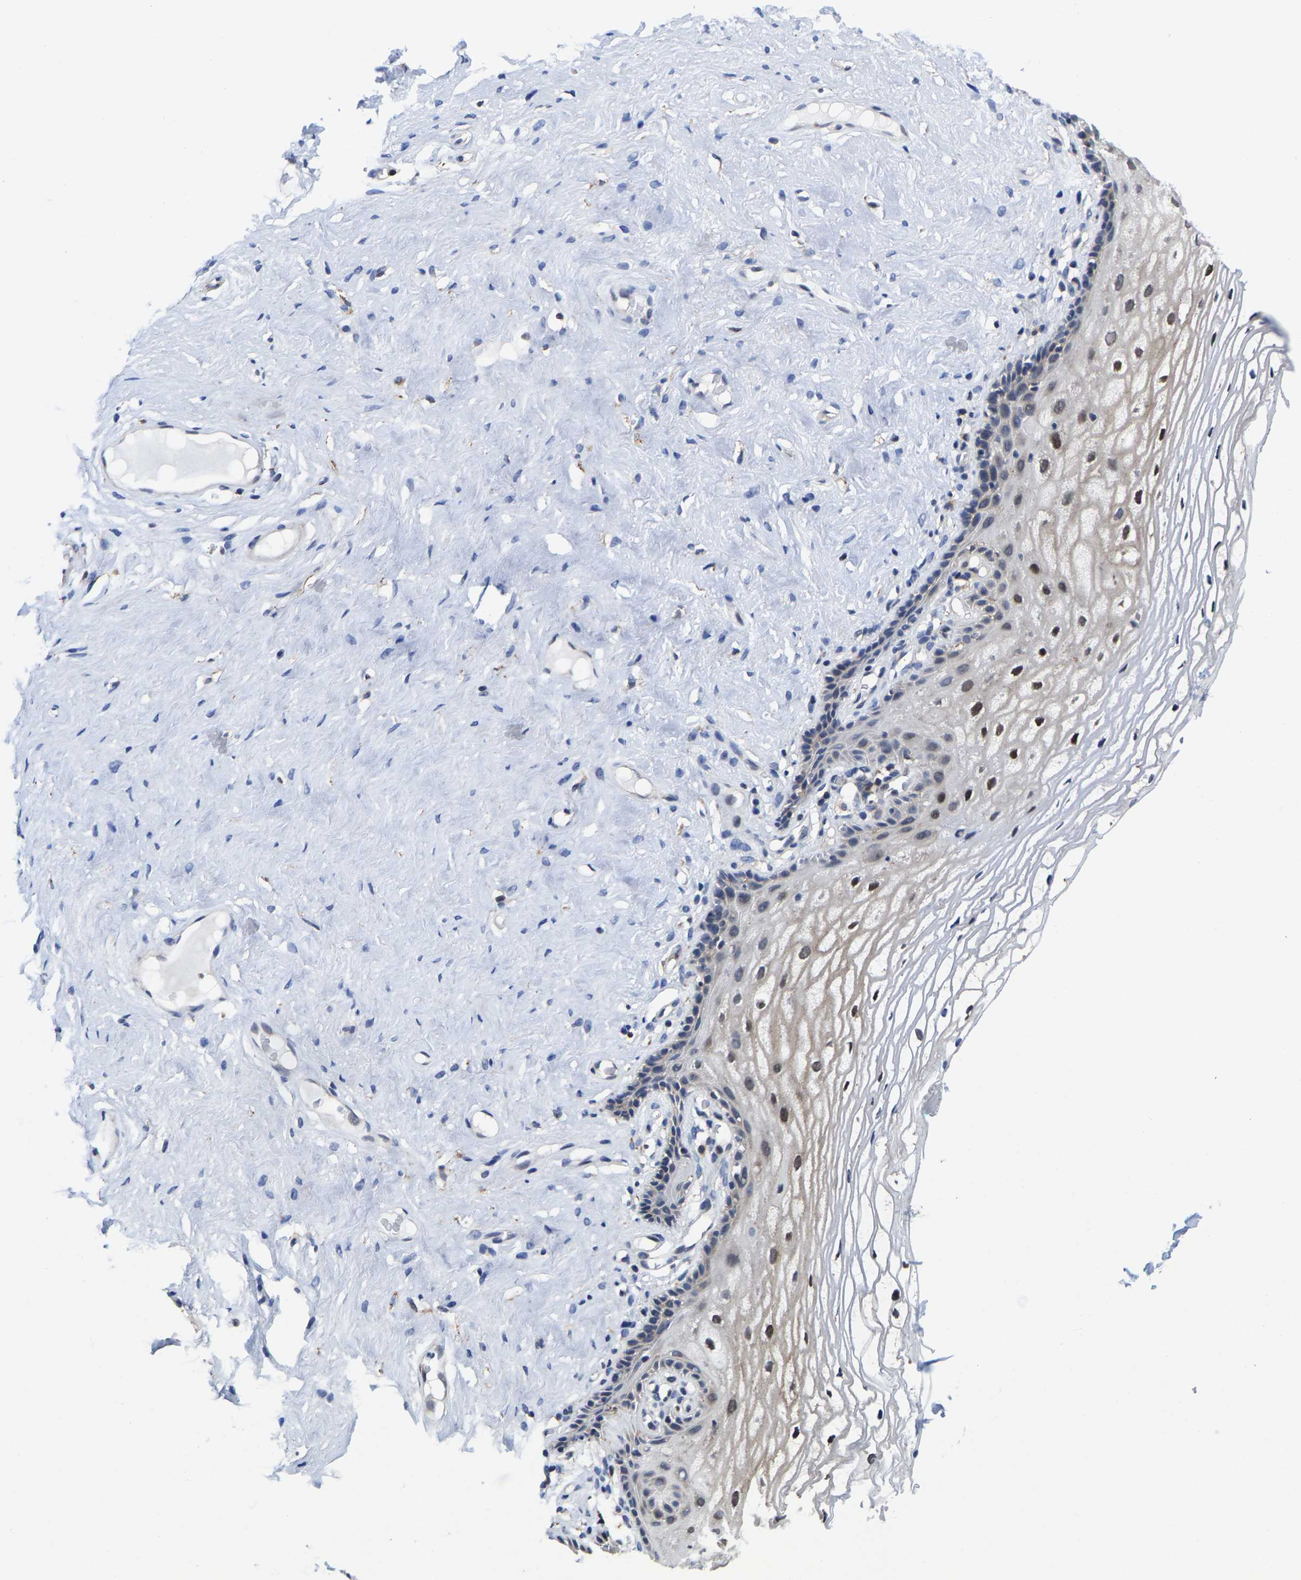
{"staining": {"intensity": "moderate", "quantity": "<25%", "location": "nuclear"}, "tissue": "vagina", "cell_type": "Squamous epithelial cells", "image_type": "normal", "snomed": [{"axis": "morphology", "description": "Normal tissue, NOS"}, {"axis": "morphology", "description": "Adenocarcinoma, NOS"}, {"axis": "topography", "description": "Rectum"}, {"axis": "topography", "description": "Vagina"}], "caption": "IHC of unremarkable vagina reveals low levels of moderate nuclear positivity in about <25% of squamous epithelial cells. (Stains: DAB (3,3'-diaminobenzidine) in brown, nuclei in blue, Microscopy: brightfield microscopy at high magnification).", "gene": "PFKFB3", "patient": {"sex": "female", "age": 71}}